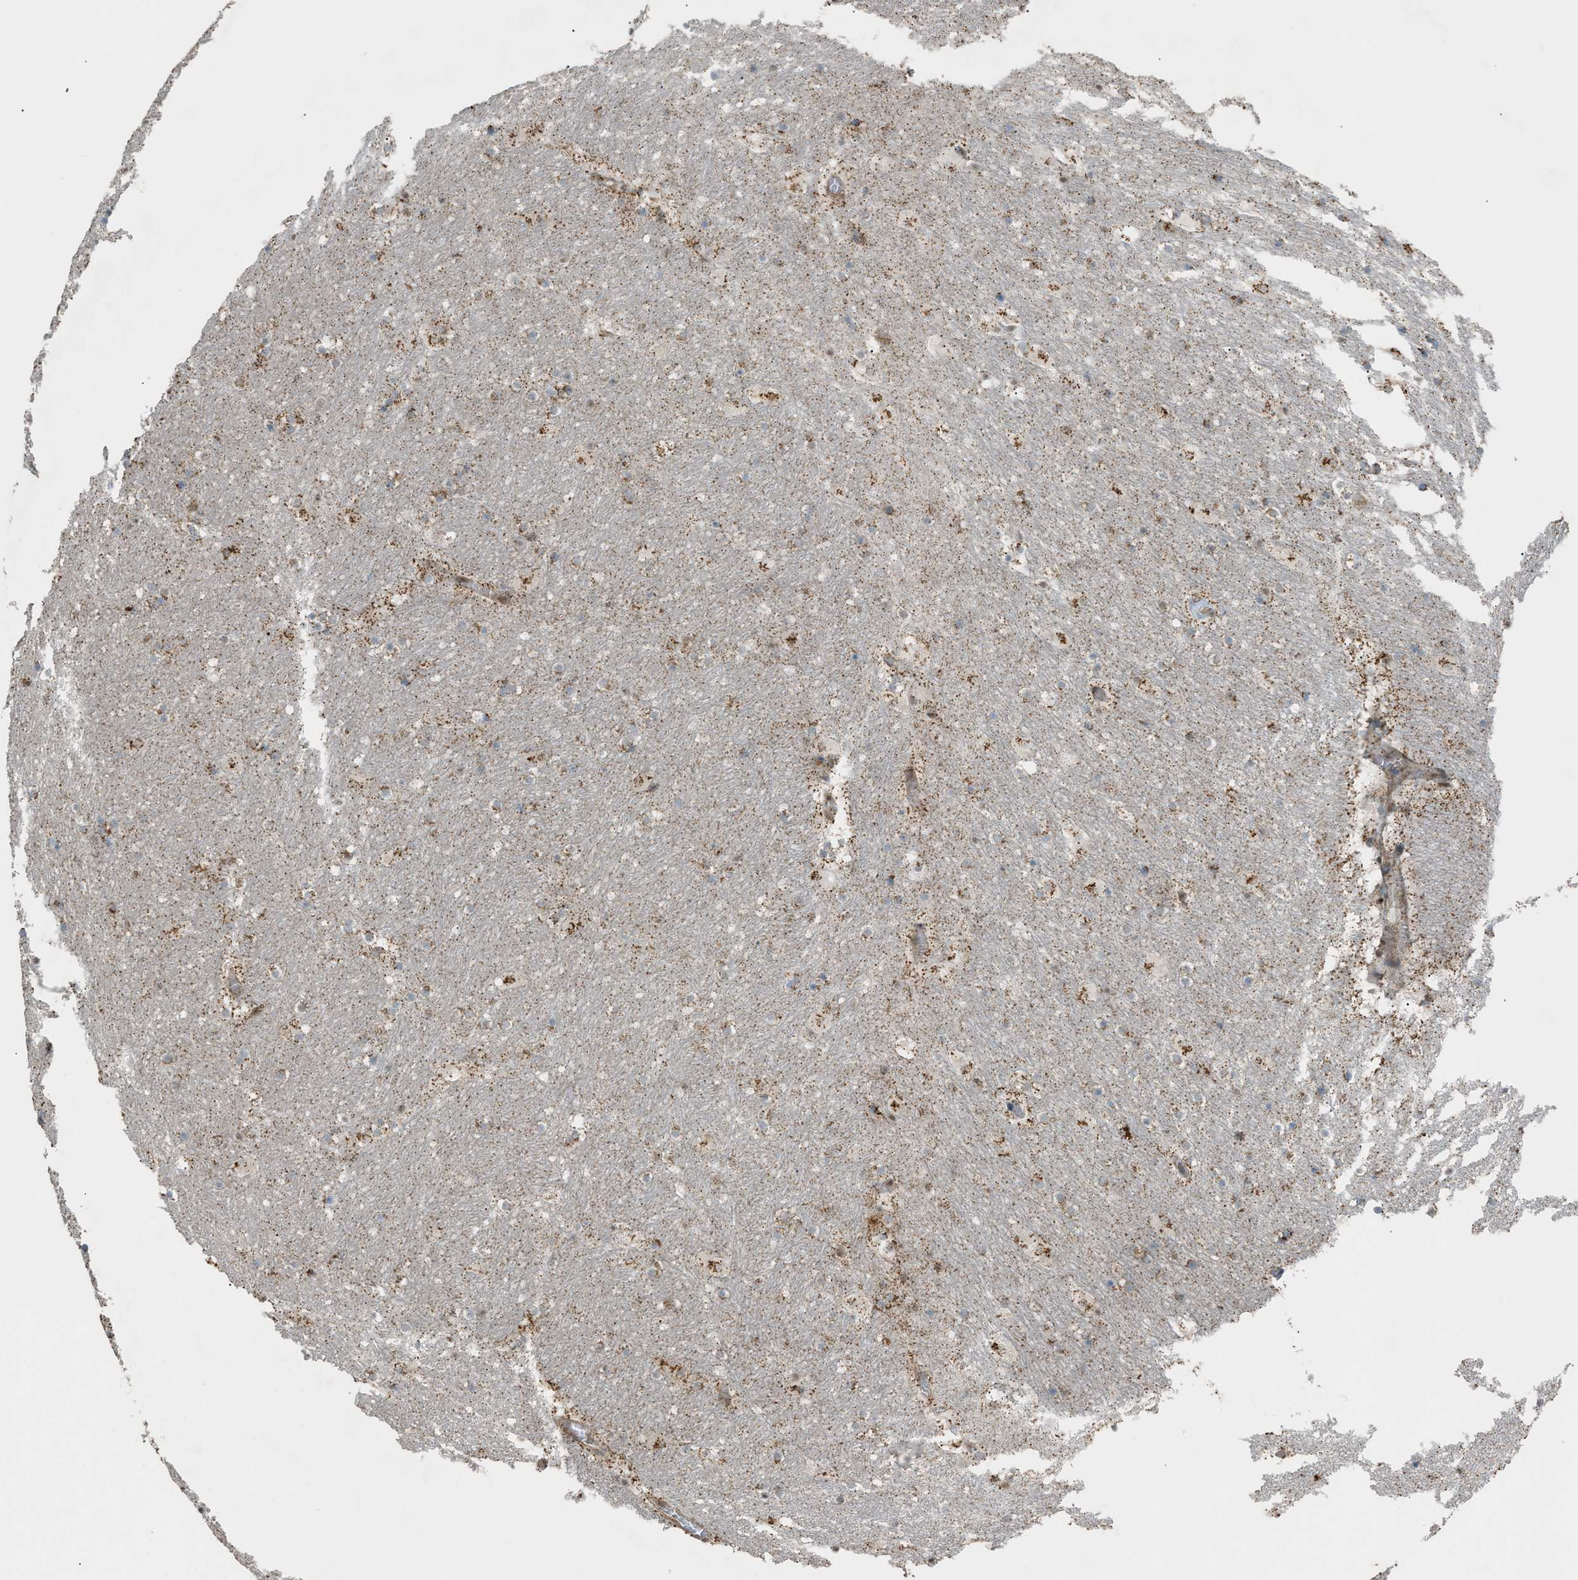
{"staining": {"intensity": "weak", "quantity": "<25%", "location": "cytoplasmic/membranous"}, "tissue": "hippocampus", "cell_type": "Glial cells", "image_type": "normal", "snomed": [{"axis": "morphology", "description": "Normal tissue, NOS"}, {"axis": "topography", "description": "Hippocampus"}], "caption": "High magnification brightfield microscopy of normal hippocampus stained with DAB (brown) and counterstained with hematoxylin (blue): glial cells show no significant staining. The staining is performed using DAB brown chromogen with nuclei counter-stained in using hematoxylin.", "gene": "CCDC186", "patient": {"sex": "male", "age": 45}}